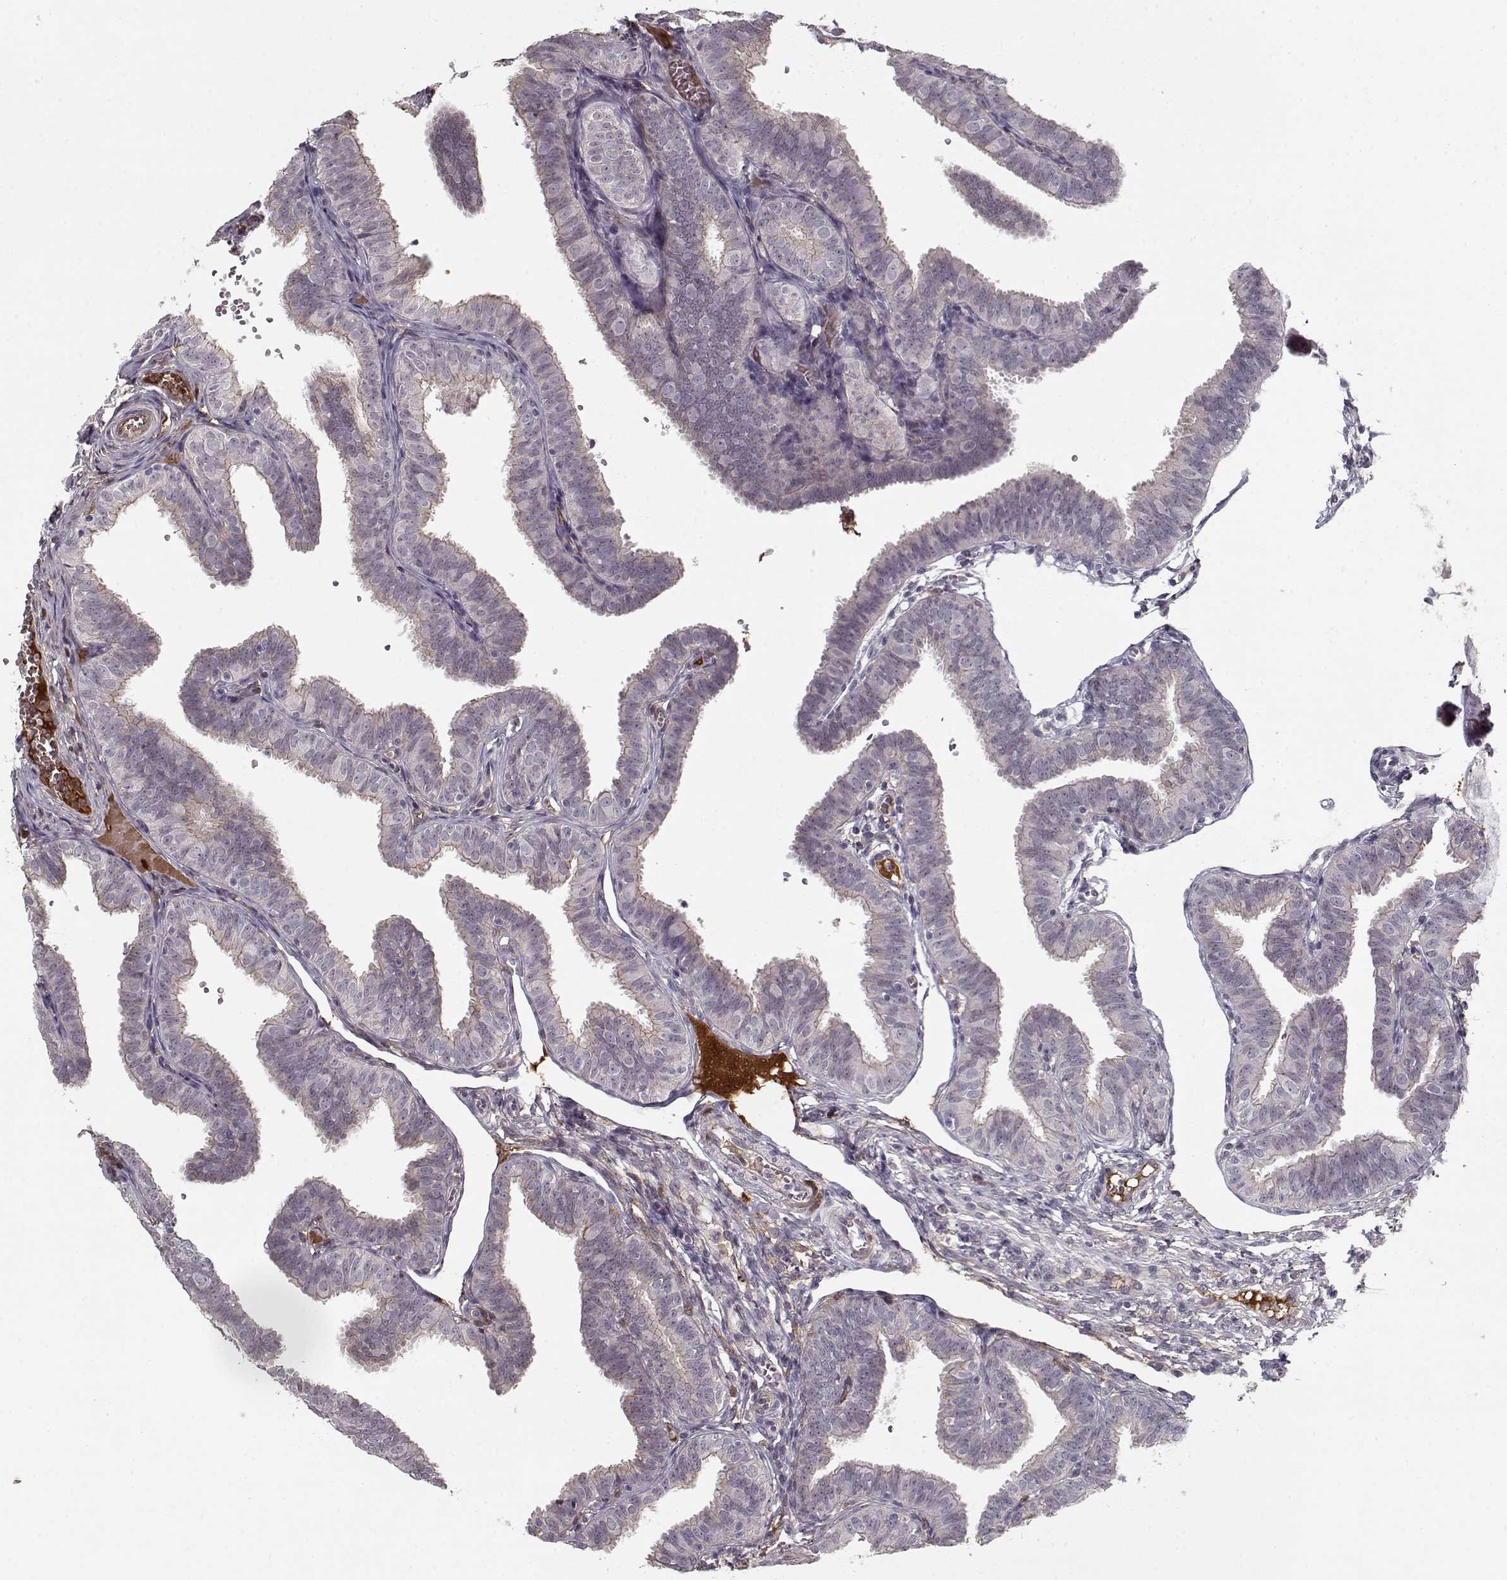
{"staining": {"intensity": "negative", "quantity": "none", "location": "none"}, "tissue": "fallopian tube", "cell_type": "Glandular cells", "image_type": "normal", "snomed": [{"axis": "morphology", "description": "Normal tissue, NOS"}, {"axis": "topography", "description": "Fallopian tube"}], "caption": "DAB immunohistochemical staining of benign human fallopian tube shows no significant staining in glandular cells.", "gene": "AFM", "patient": {"sex": "female", "age": 25}}